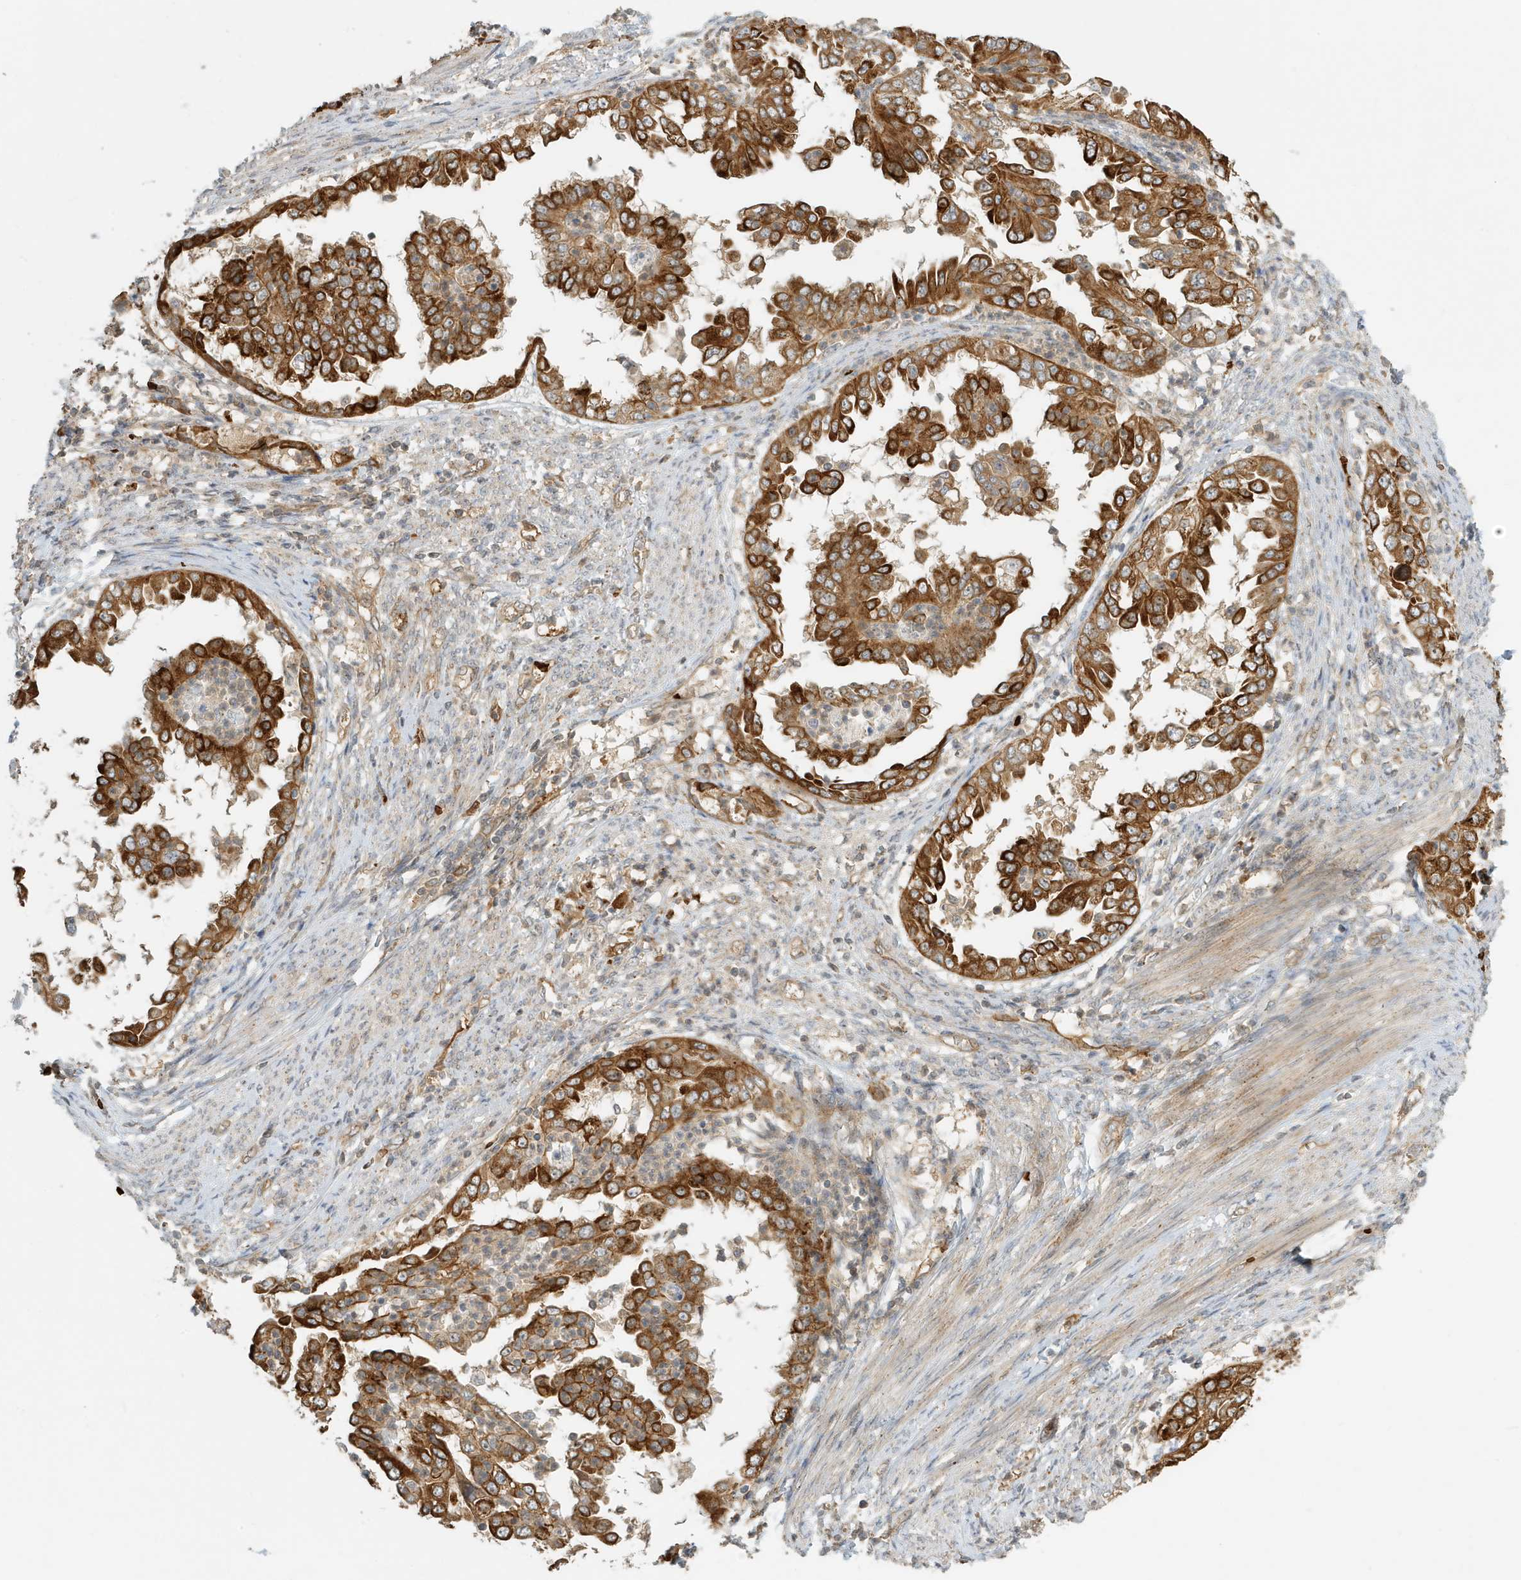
{"staining": {"intensity": "strong", "quantity": ">75%", "location": "cytoplasmic/membranous"}, "tissue": "endometrial cancer", "cell_type": "Tumor cells", "image_type": "cancer", "snomed": [{"axis": "morphology", "description": "Adenocarcinoma, NOS"}, {"axis": "topography", "description": "Endometrium"}], "caption": "This is a micrograph of immunohistochemistry staining of endometrial cancer, which shows strong staining in the cytoplasmic/membranous of tumor cells.", "gene": "FYCO1", "patient": {"sex": "female", "age": 85}}